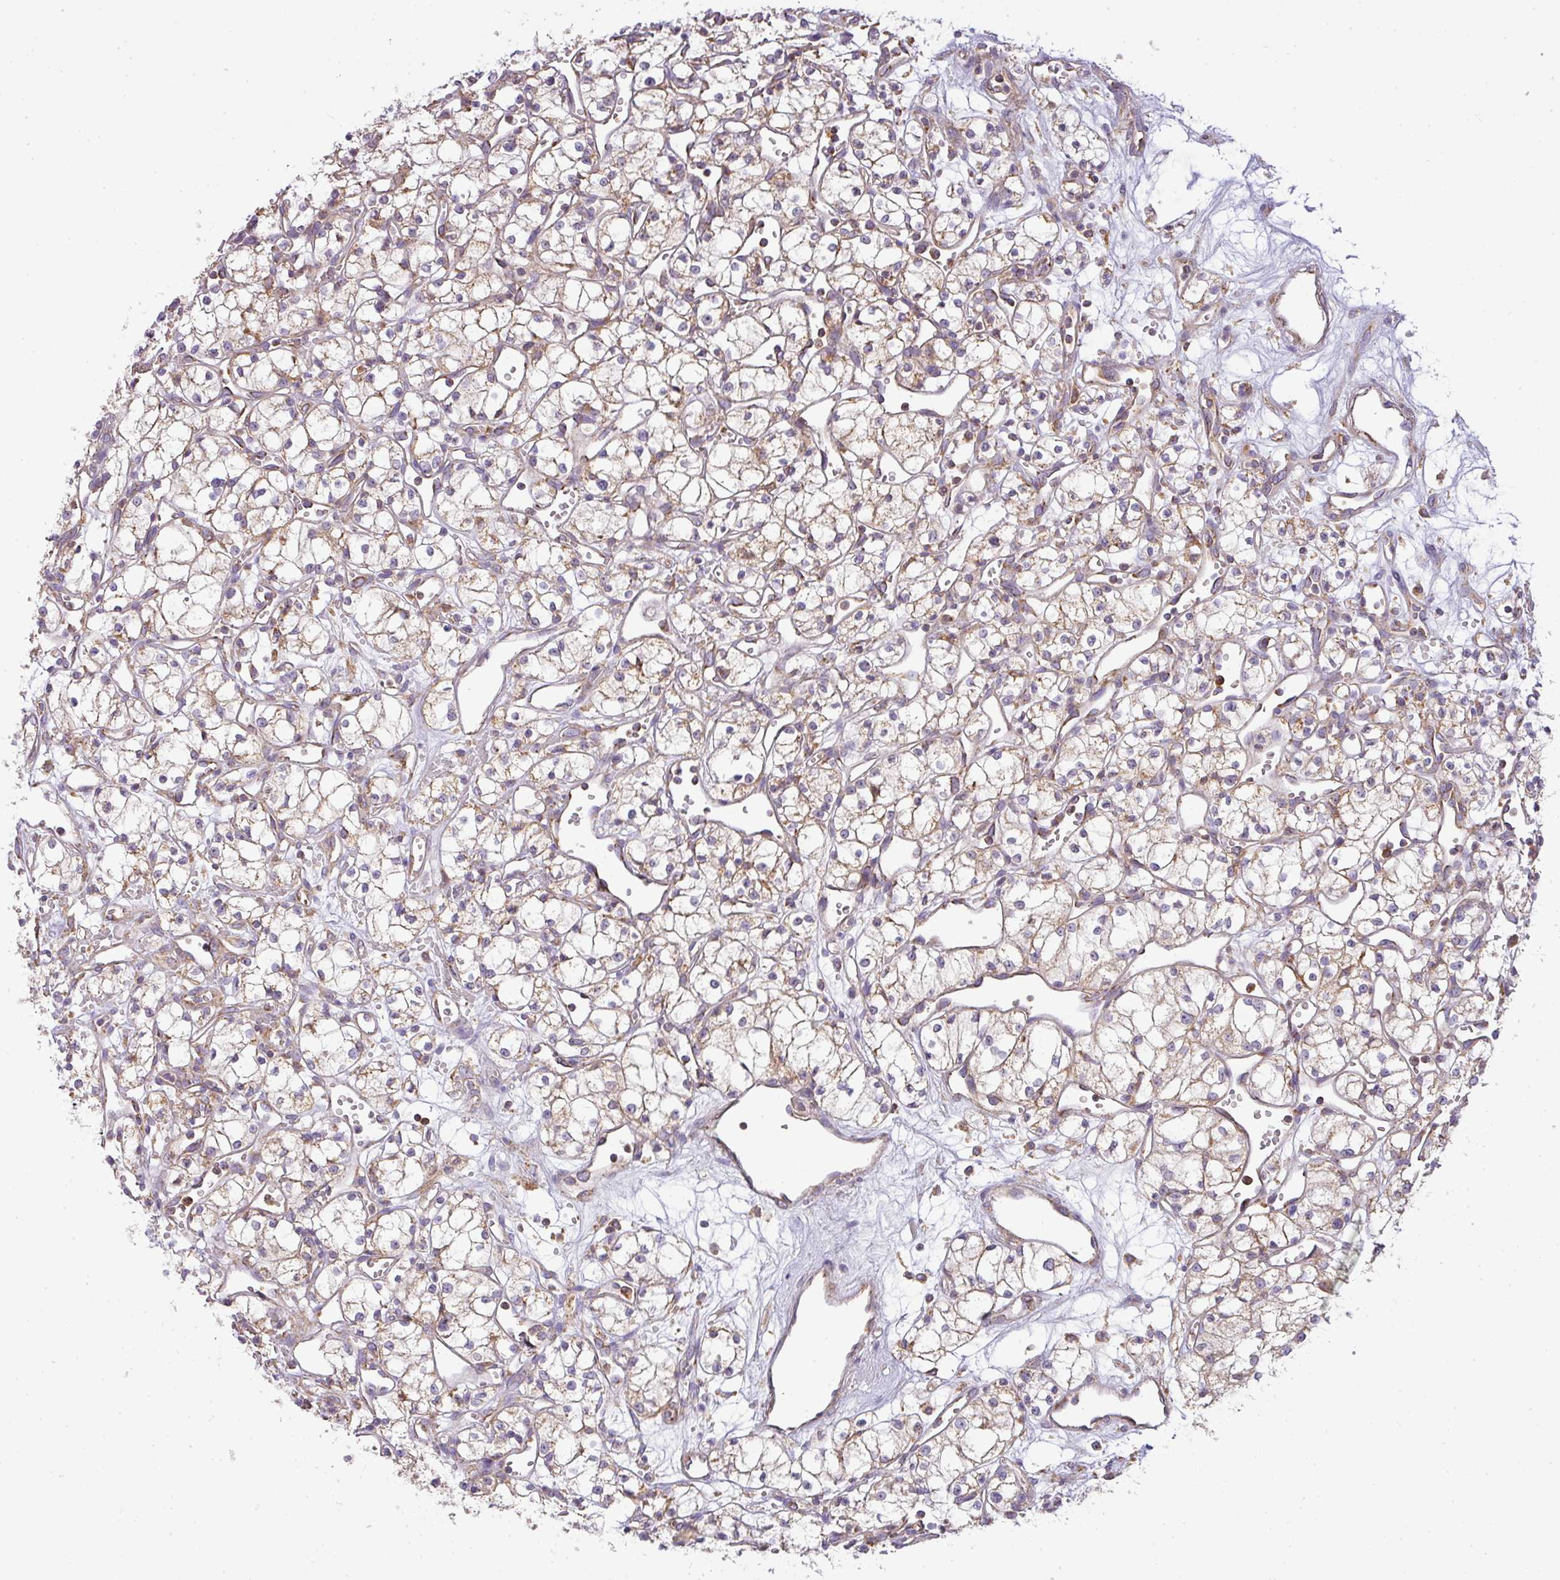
{"staining": {"intensity": "moderate", "quantity": "25%-75%", "location": "cytoplasmic/membranous"}, "tissue": "renal cancer", "cell_type": "Tumor cells", "image_type": "cancer", "snomed": [{"axis": "morphology", "description": "Adenocarcinoma, NOS"}, {"axis": "topography", "description": "Kidney"}], "caption": "The histopathology image reveals staining of renal cancer, revealing moderate cytoplasmic/membranous protein staining (brown color) within tumor cells.", "gene": "ZNF211", "patient": {"sex": "male", "age": 59}}